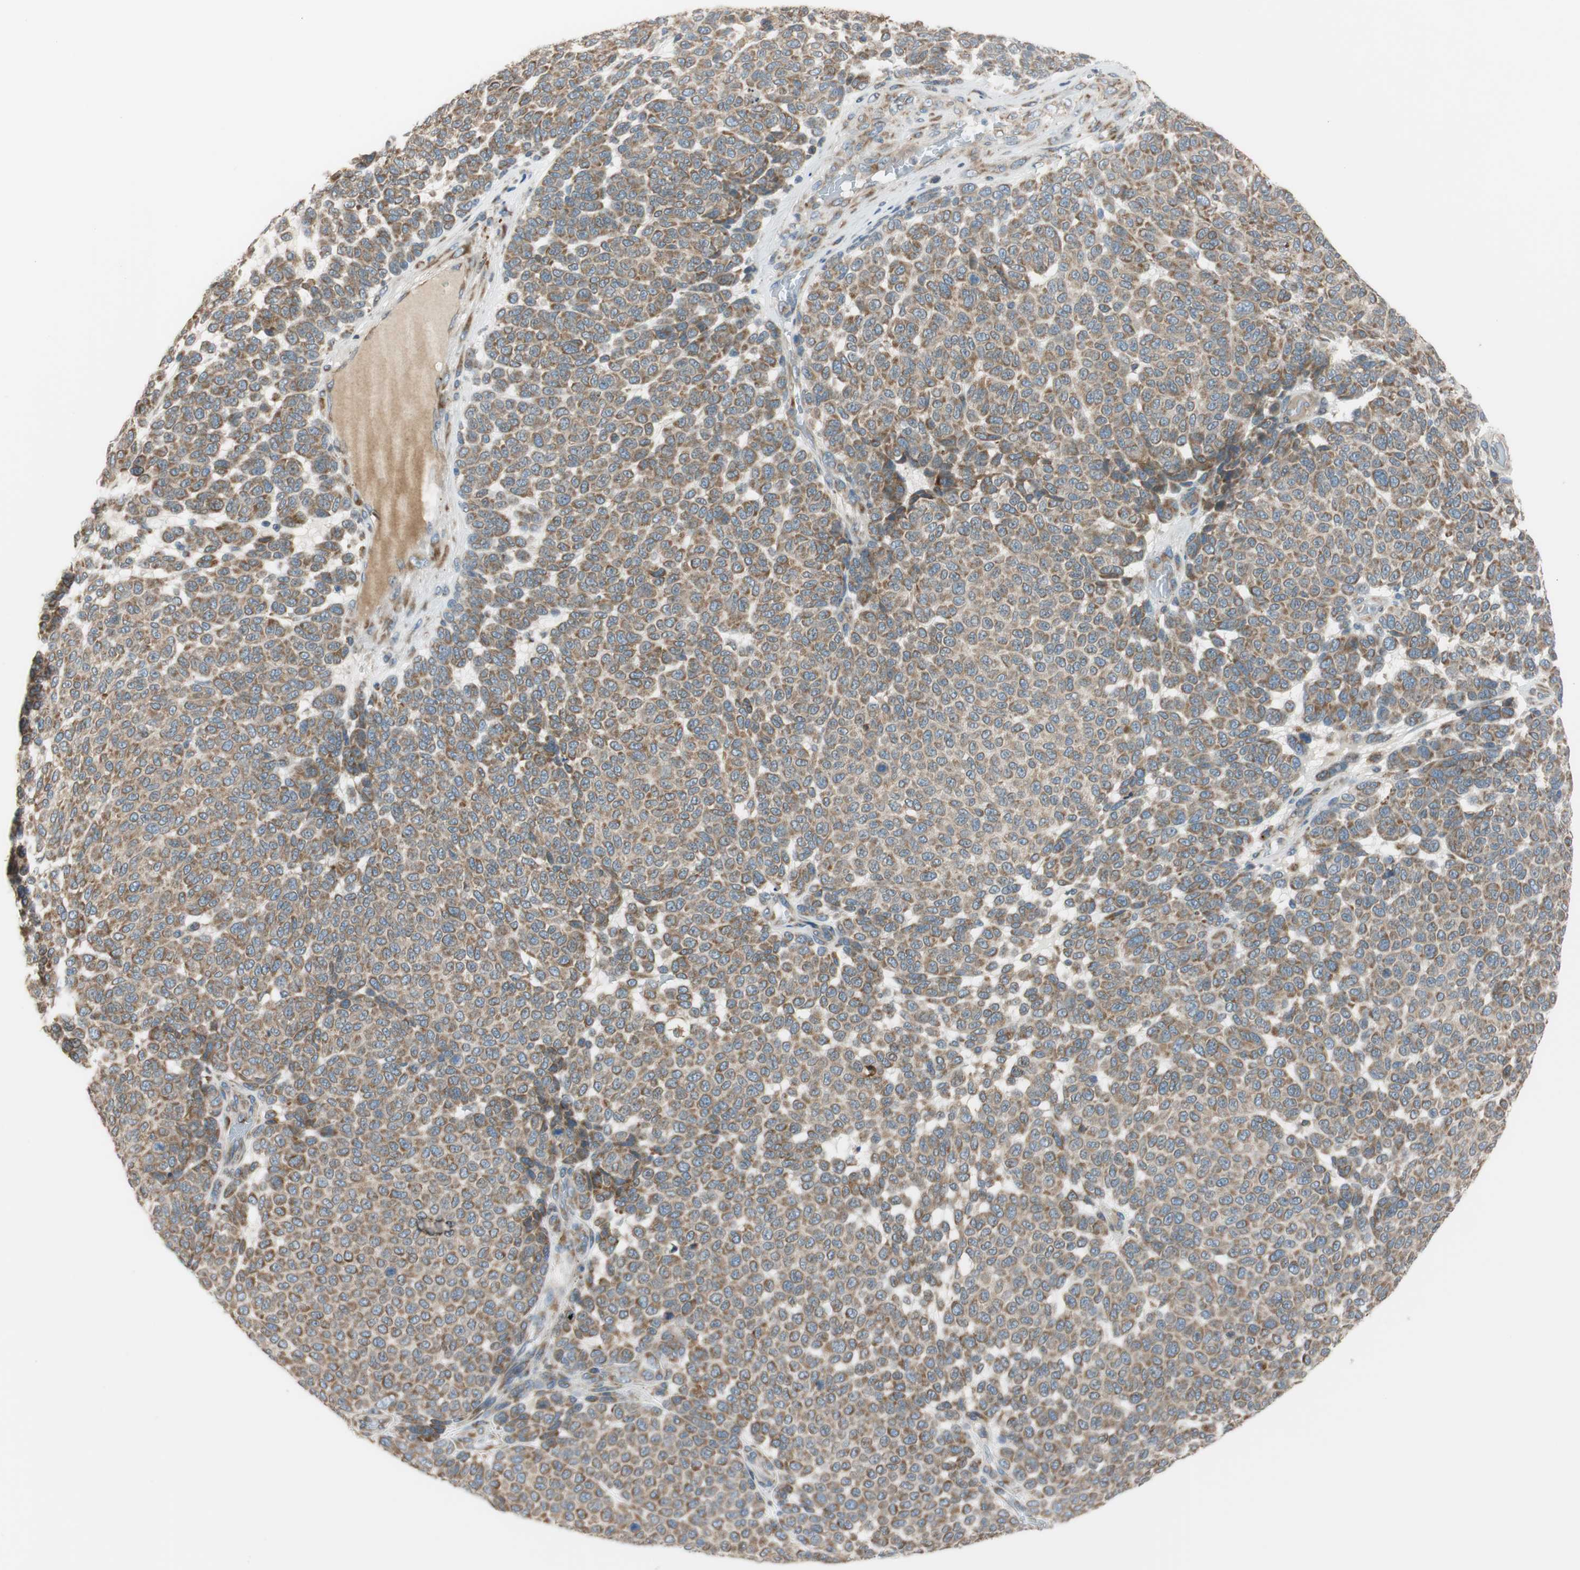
{"staining": {"intensity": "moderate", "quantity": ">75%", "location": "cytoplasmic/membranous"}, "tissue": "melanoma", "cell_type": "Tumor cells", "image_type": "cancer", "snomed": [{"axis": "morphology", "description": "Malignant melanoma, NOS"}, {"axis": "topography", "description": "Skin"}], "caption": "Tumor cells show moderate cytoplasmic/membranous staining in approximately >75% of cells in melanoma.", "gene": "RPN2", "patient": {"sex": "male", "age": 59}}